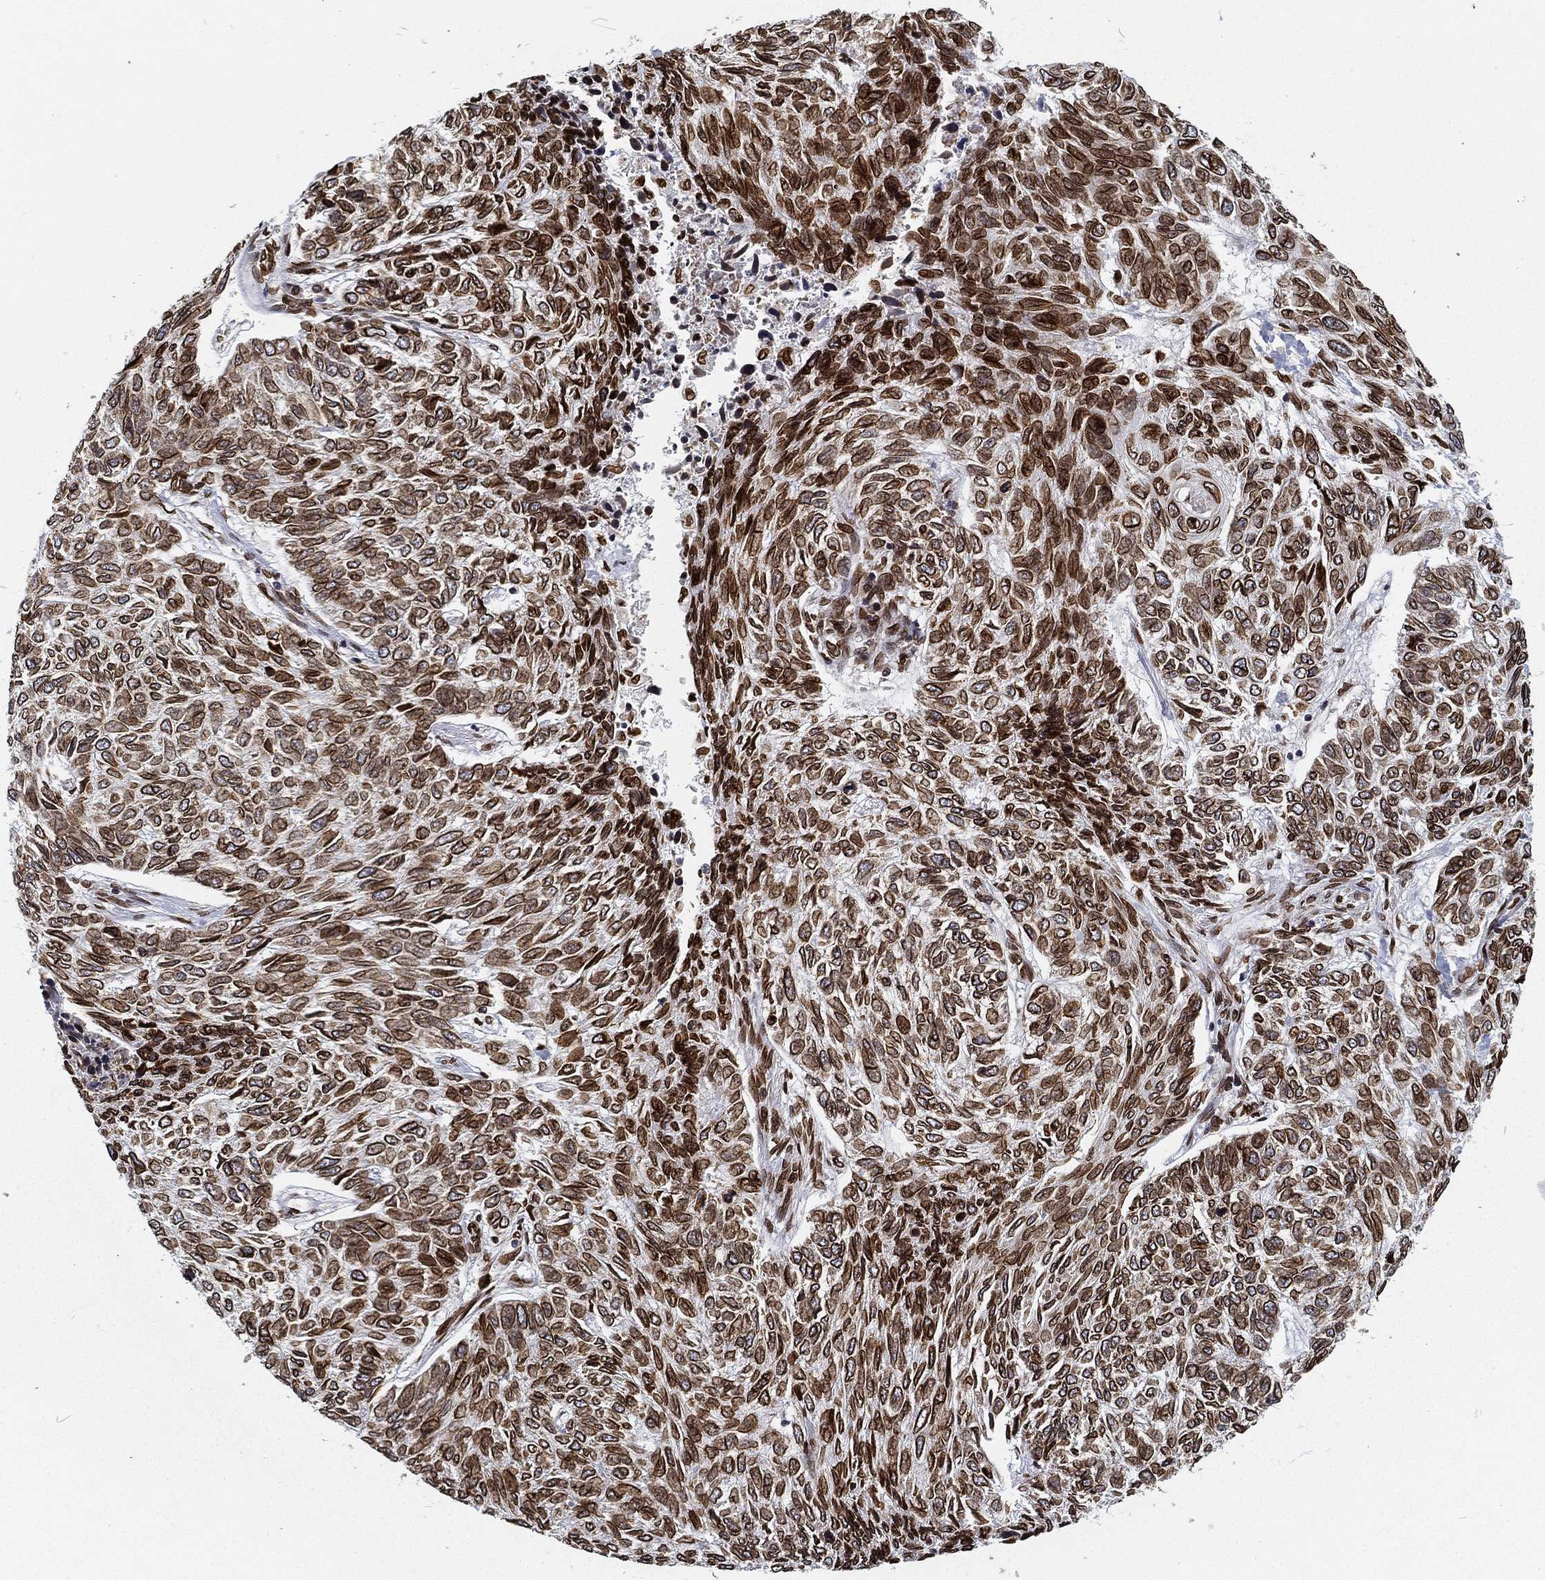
{"staining": {"intensity": "strong", "quantity": ">75%", "location": "cytoplasmic/membranous,nuclear"}, "tissue": "skin cancer", "cell_type": "Tumor cells", "image_type": "cancer", "snomed": [{"axis": "morphology", "description": "Basal cell carcinoma"}, {"axis": "topography", "description": "Skin"}], "caption": "Immunohistochemistry (IHC) micrograph of basal cell carcinoma (skin) stained for a protein (brown), which reveals high levels of strong cytoplasmic/membranous and nuclear positivity in about >75% of tumor cells.", "gene": "PALB2", "patient": {"sex": "female", "age": 65}}